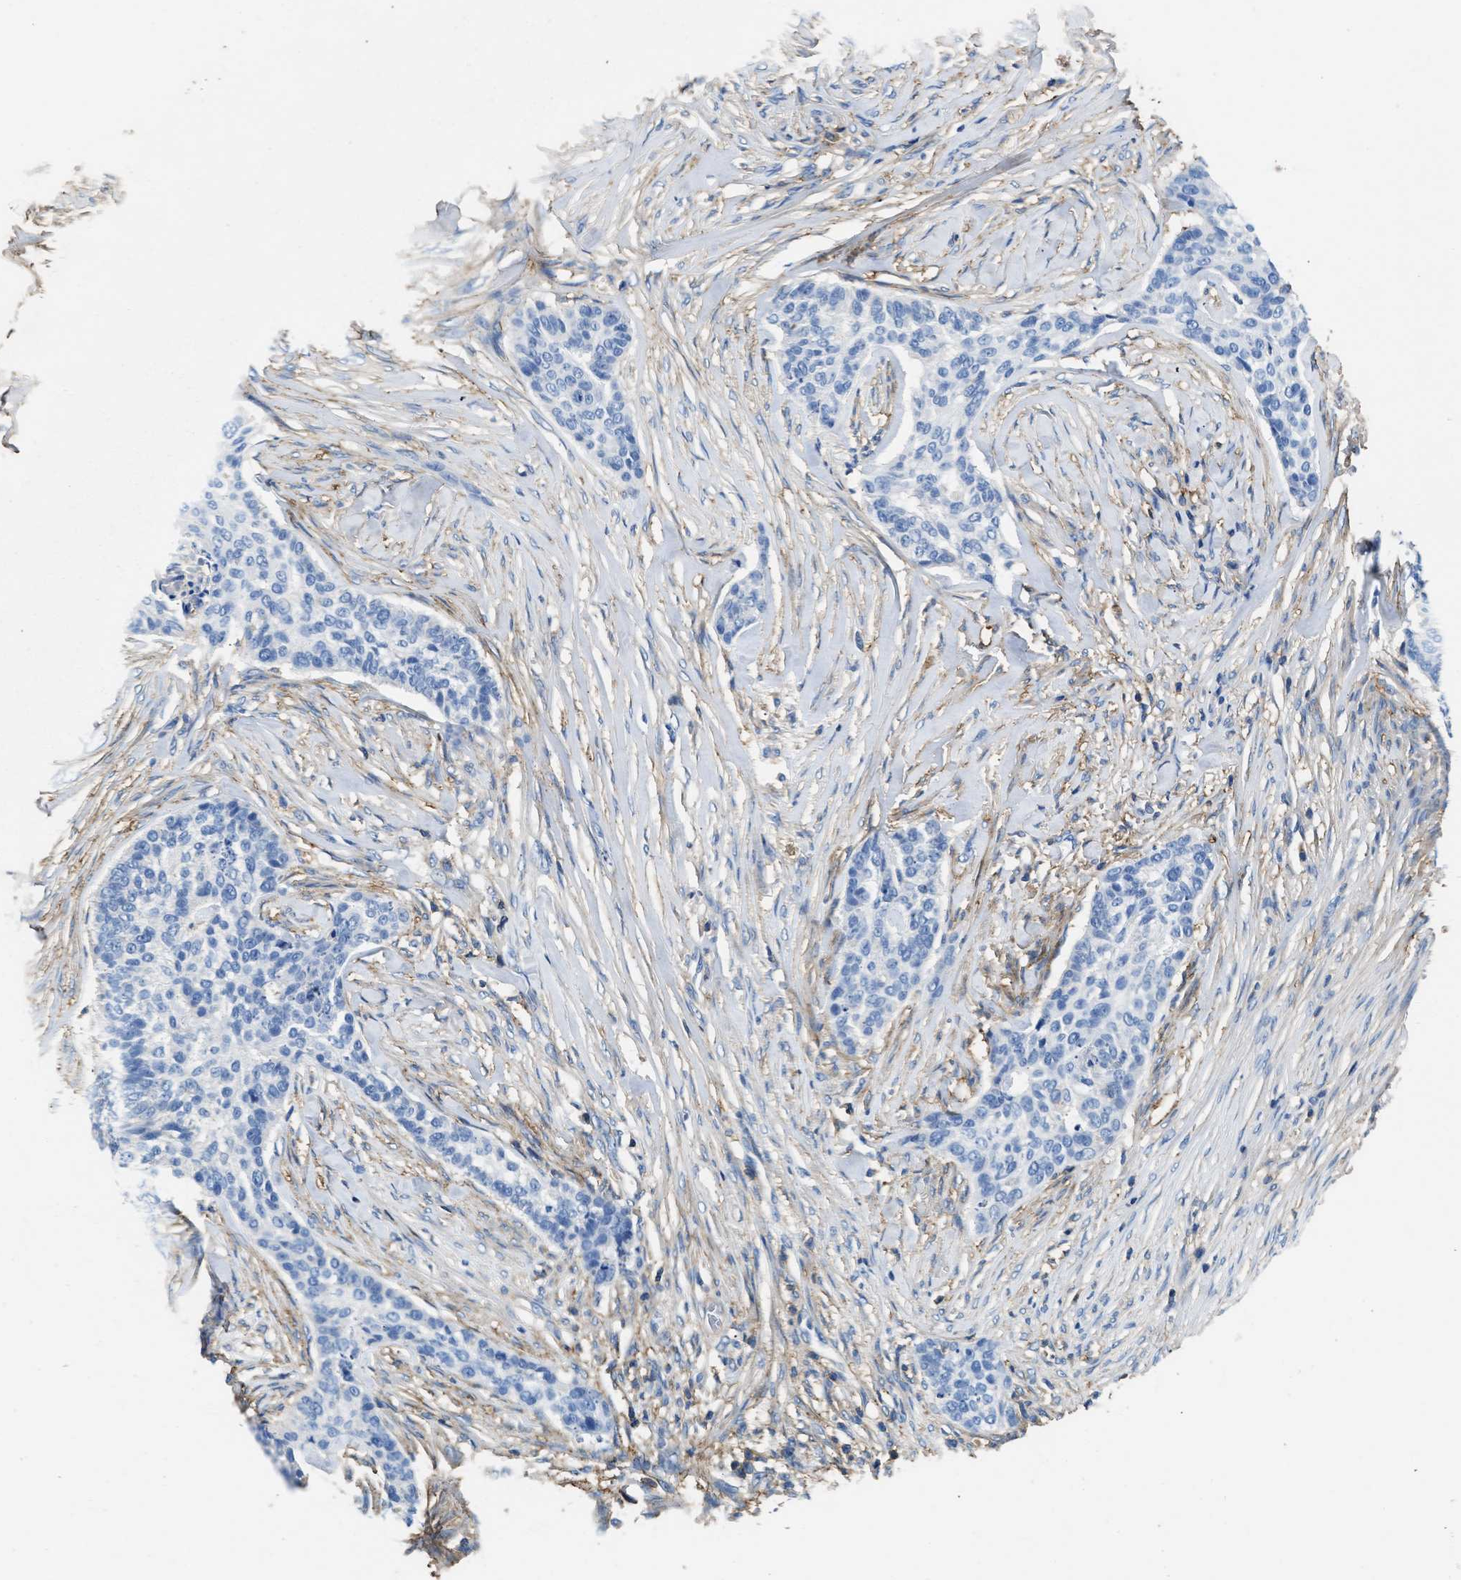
{"staining": {"intensity": "negative", "quantity": "none", "location": "none"}, "tissue": "skin cancer", "cell_type": "Tumor cells", "image_type": "cancer", "snomed": [{"axis": "morphology", "description": "Basal cell carcinoma"}, {"axis": "topography", "description": "Skin"}], "caption": "This is an immunohistochemistry (IHC) histopathology image of human skin cancer. There is no expression in tumor cells.", "gene": "KCNQ4", "patient": {"sex": "male", "age": 85}}